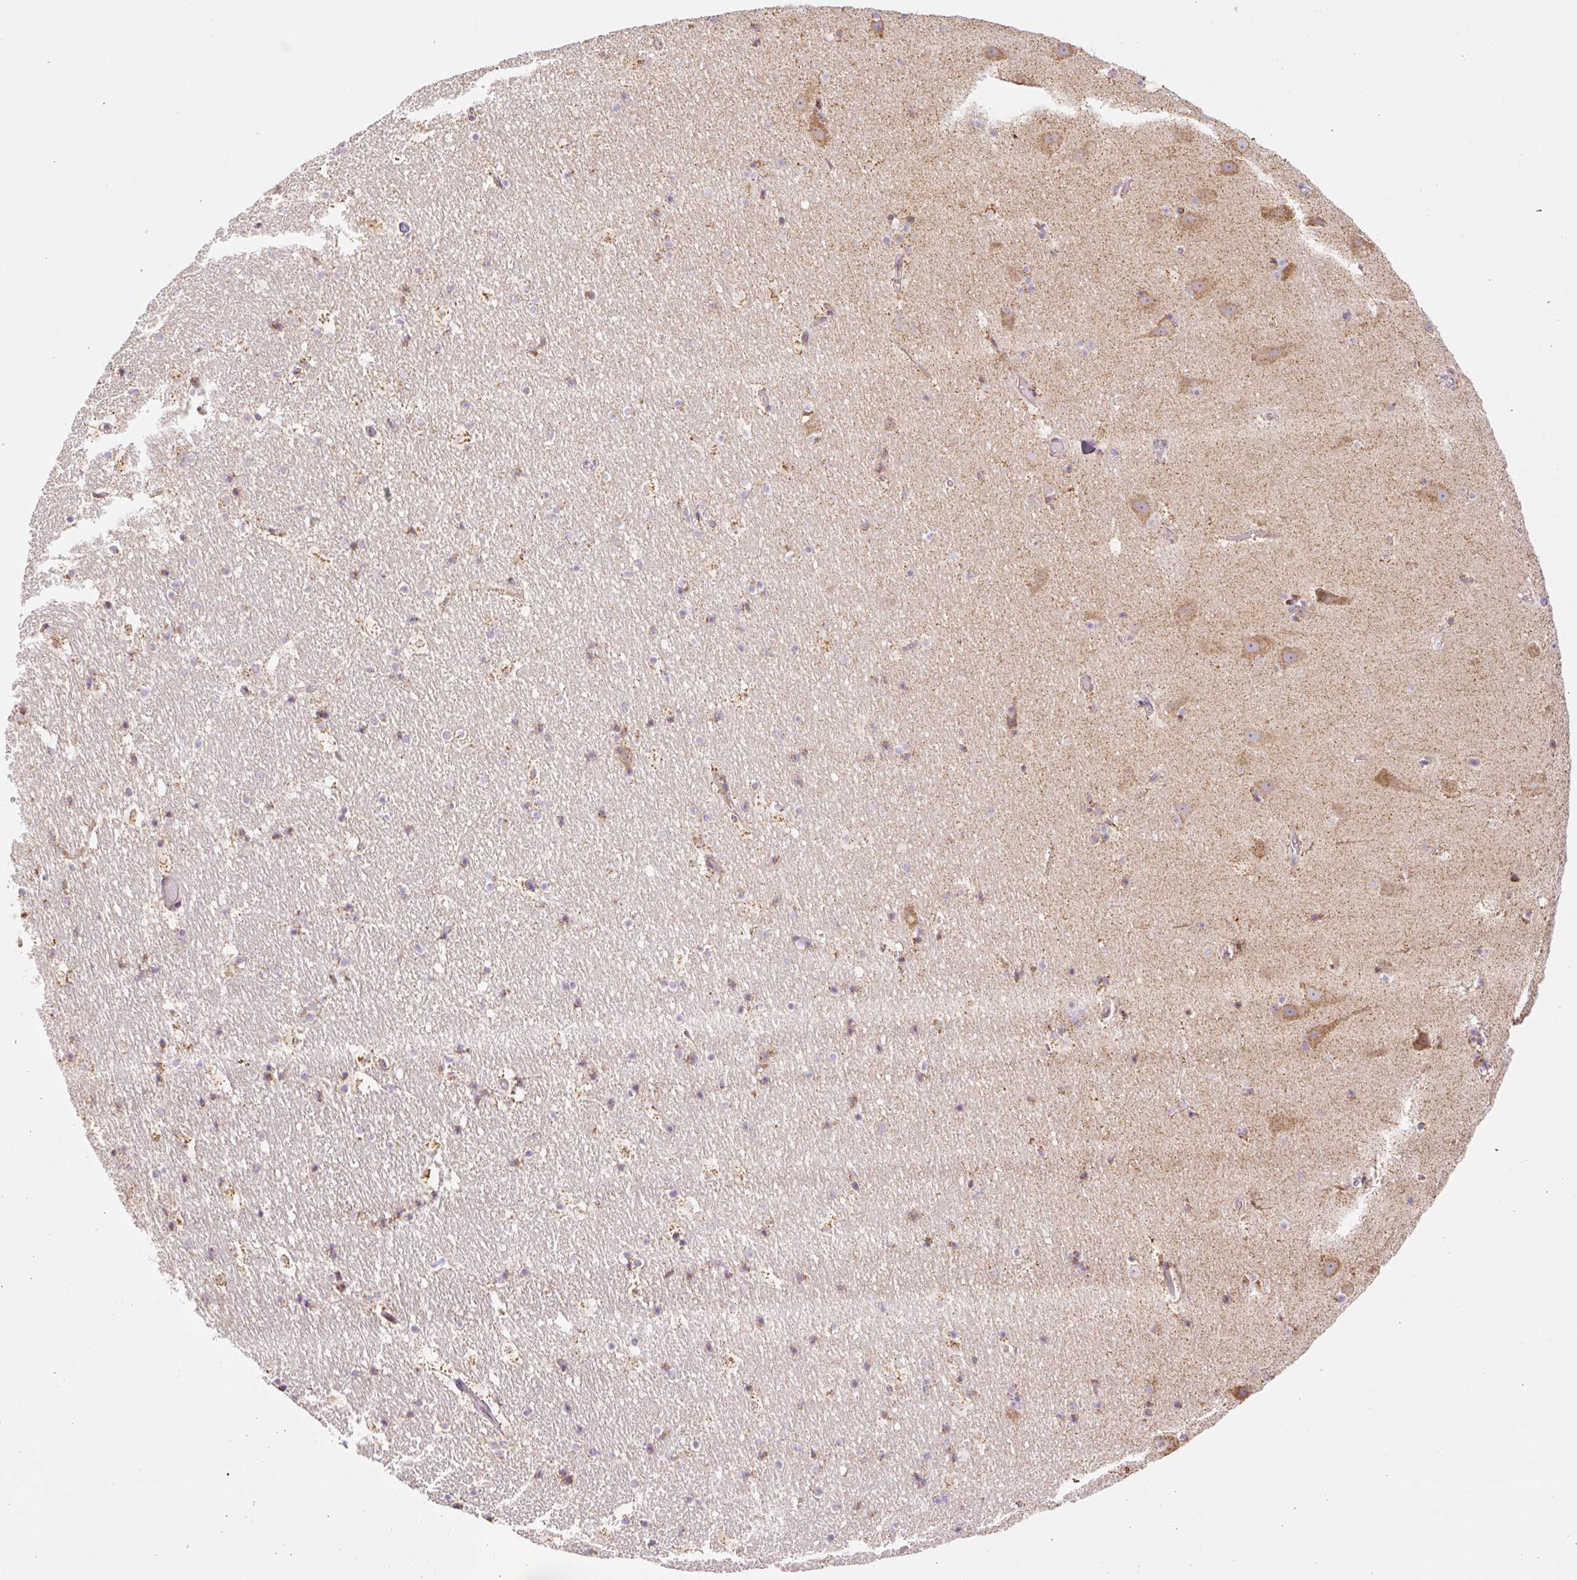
{"staining": {"intensity": "moderate", "quantity": "25%-75%", "location": "cytoplasmic/membranous"}, "tissue": "hippocampus", "cell_type": "Glial cells", "image_type": "normal", "snomed": [{"axis": "morphology", "description": "Normal tissue, NOS"}, {"axis": "topography", "description": "Hippocampus"}], "caption": "Hippocampus stained with immunohistochemistry shows moderate cytoplasmic/membranous expression in approximately 25%-75% of glial cells. The protein is stained brown, and the nuclei are stained in blue (DAB IHC with brightfield microscopy, high magnification).", "gene": "GOSR2", "patient": {"sex": "male", "age": 37}}